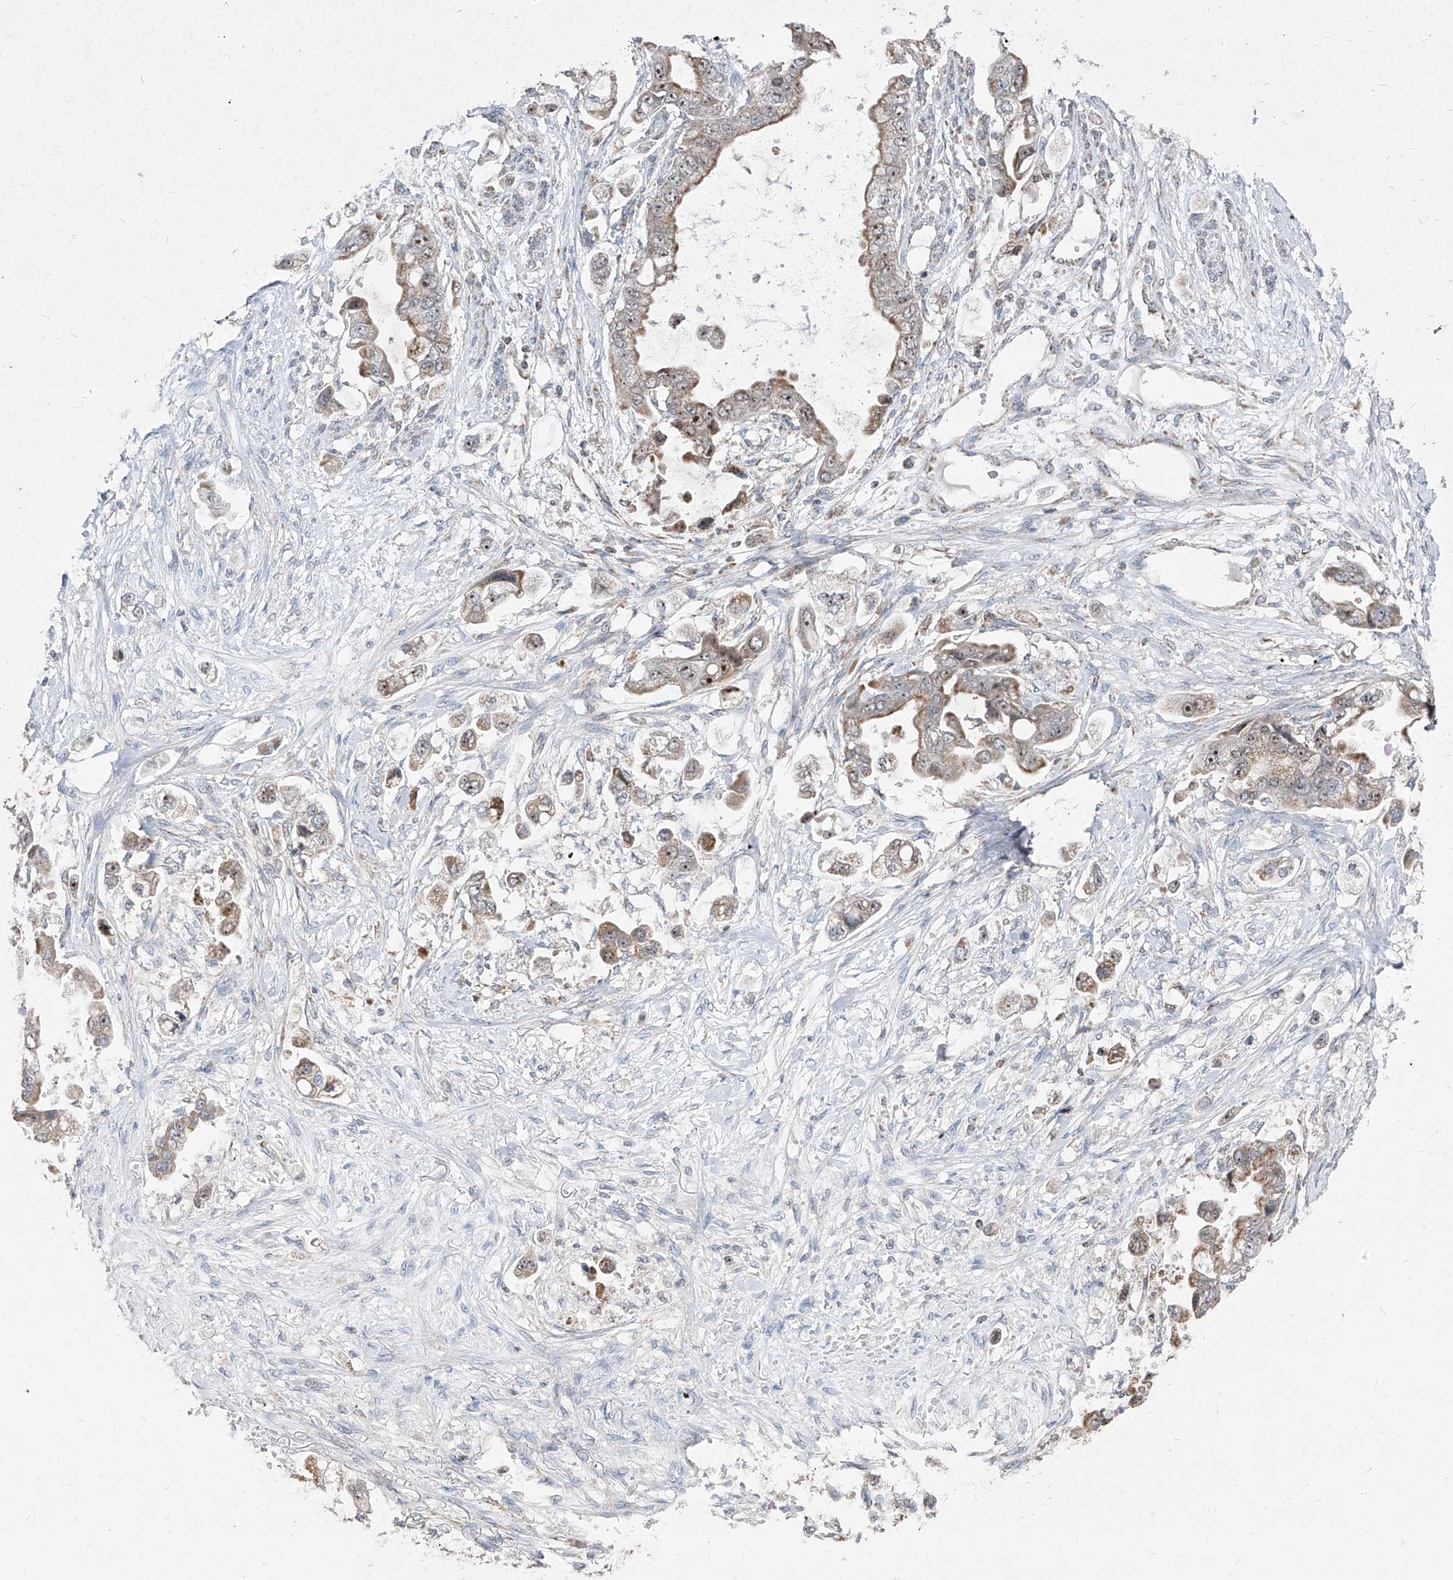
{"staining": {"intensity": "weak", "quantity": ">75%", "location": "cytoplasmic/membranous,nuclear"}, "tissue": "stomach cancer", "cell_type": "Tumor cells", "image_type": "cancer", "snomed": [{"axis": "morphology", "description": "Adenocarcinoma, NOS"}, {"axis": "topography", "description": "Stomach"}], "caption": "Adenocarcinoma (stomach) stained with a brown dye reveals weak cytoplasmic/membranous and nuclear positive expression in approximately >75% of tumor cells.", "gene": "NDUFB3", "patient": {"sex": "male", "age": 62}}